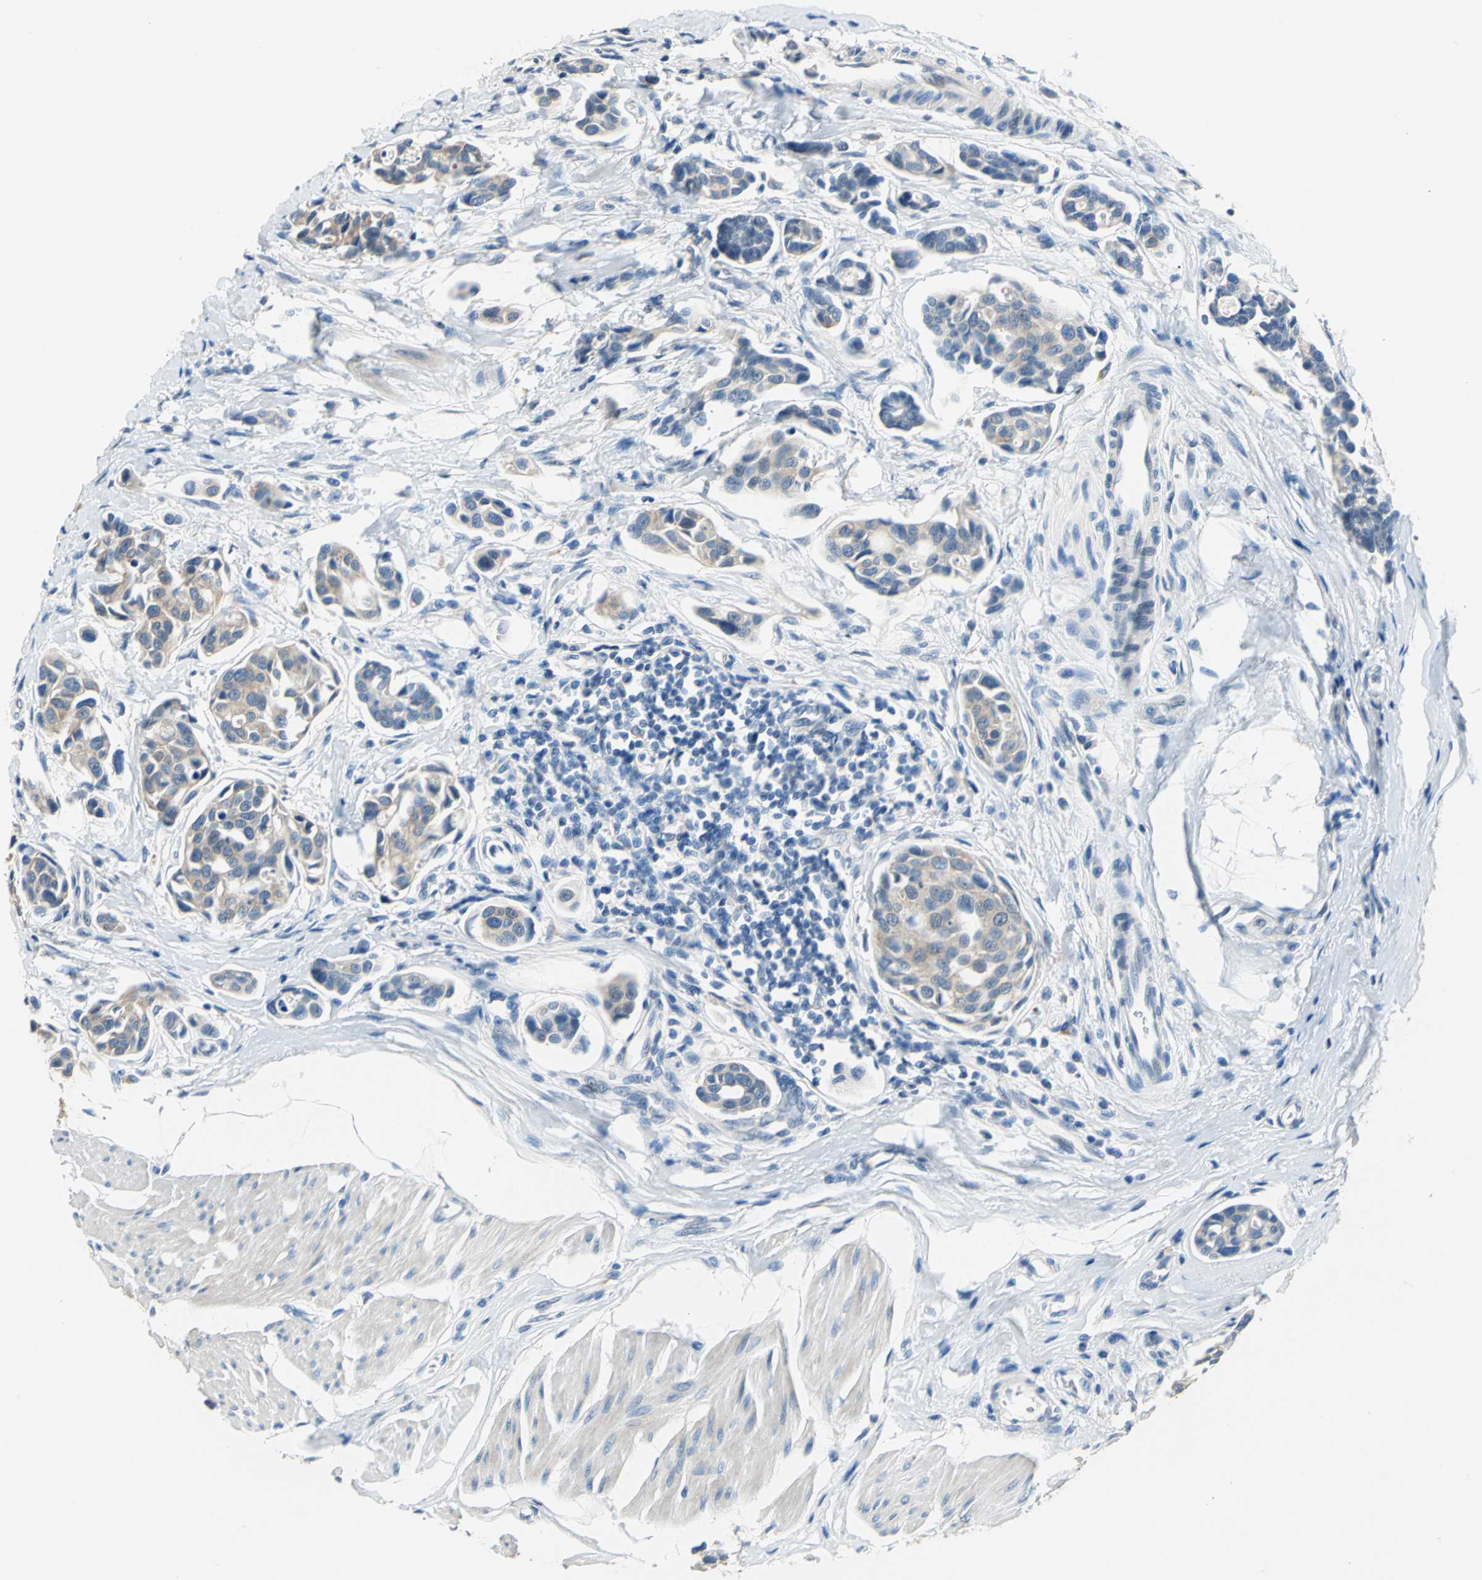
{"staining": {"intensity": "weak", "quantity": "25%-75%", "location": "cytoplasmic/membranous"}, "tissue": "urothelial cancer", "cell_type": "Tumor cells", "image_type": "cancer", "snomed": [{"axis": "morphology", "description": "Urothelial carcinoma, High grade"}, {"axis": "topography", "description": "Urinary bladder"}], "caption": "High-power microscopy captured an immunohistochemistry (IHC) histopathology image of urothelial carcinoma (high-grade), revealing weak cytoplasmic/membranous positivity in about 25%-75% of tumor cells.", "gene": "RASD2", "patient": {"sex": "male", "age": 78}}